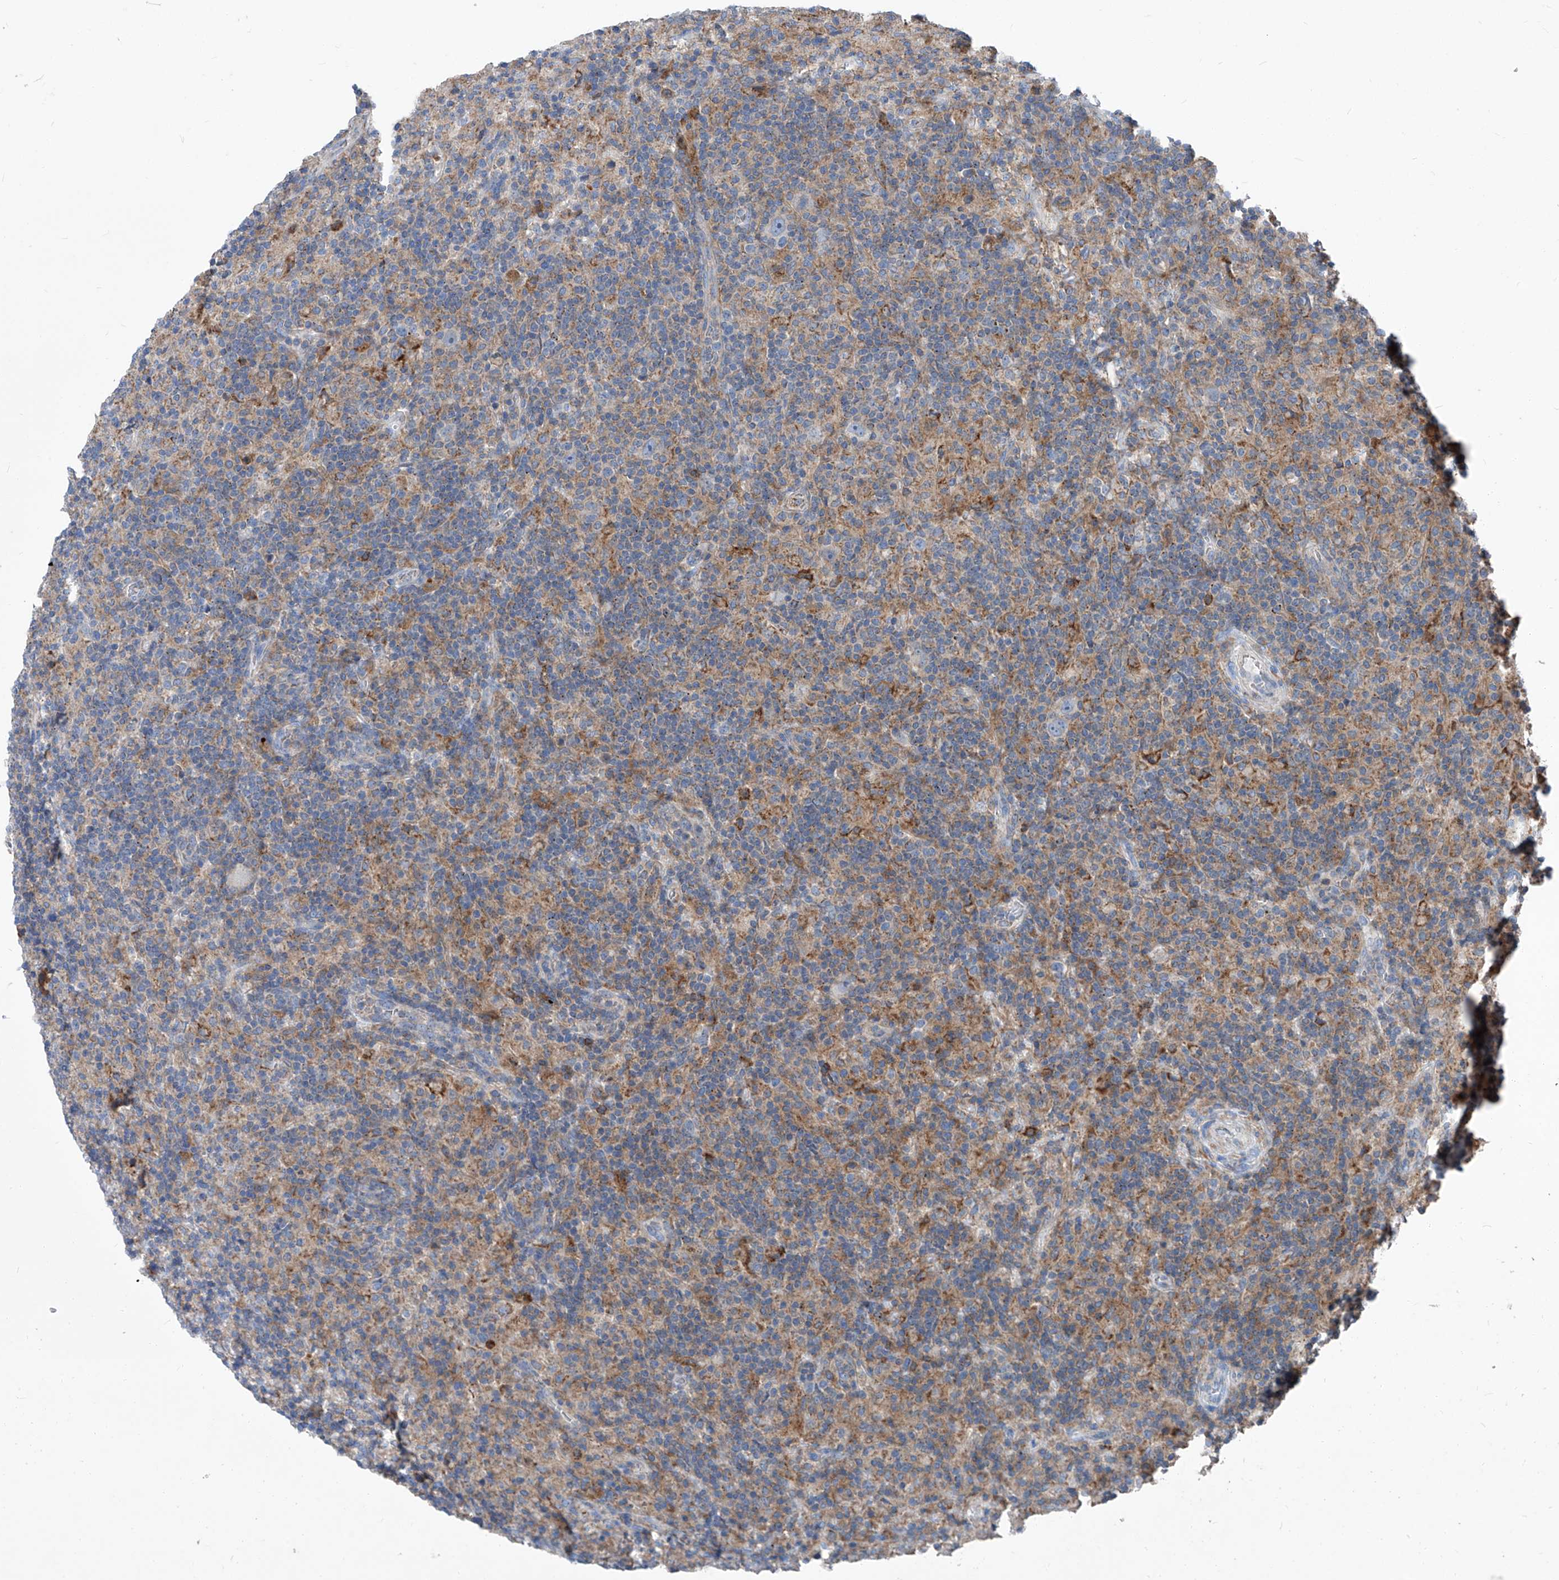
{"staining": {"intensity": "negative", "quantity": "none", "location": "none"}, "tissue": "lymphoma", "cell_type": "Tumor cells", "image_type": "cancer", "snomed": [{"axis": "morphology", "description": "Hodgkin's disease, NOS"}, {"axis": "topography", "description": "Lymph node"}], "caption": "Immunohistochemistry (IHC) photomicrograph of Hodgkin's disease stained for a protein (brown), which displays no expression in tumor cells.", "gene": "EPHA8", "patient": {"sex": "male", "age": 70}}